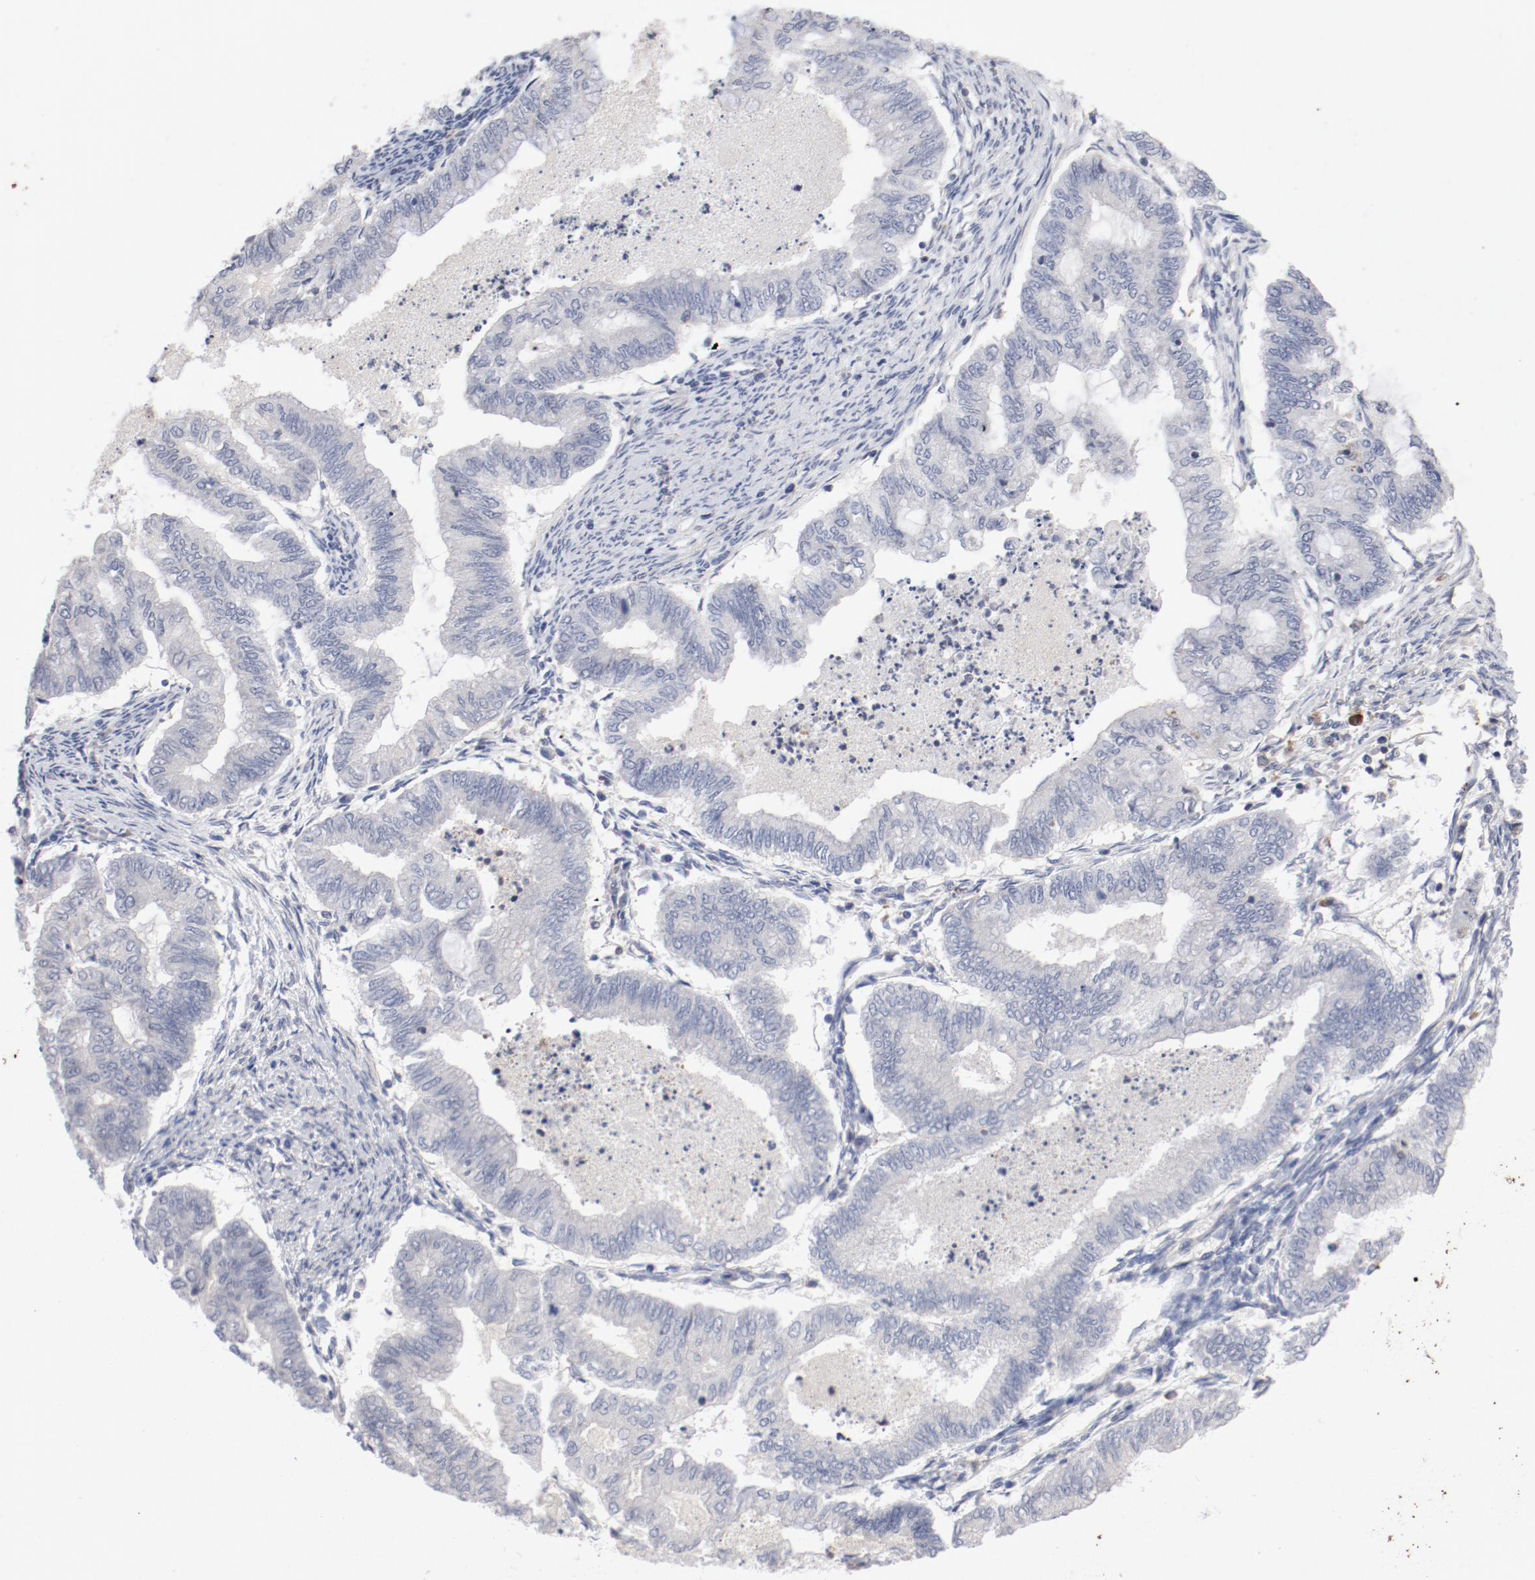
{"staining": {"intensity": "negative", "quantity": "none", "location": "none"}, "tissue": "endometrial cancer", "cell_type": "Tumor cells", "image_type": "cancer", "snomed": [{"axis": "morphology", "description": "Adenocarcinoma, NOS"}, {"axis": "topography", "description": "Endometrium"}], "caption": "DAB (3,3'-diaminobenzidine) immunohistochemical staining of human endometrial adenocarcinoma shows no significant positivity in tumor cells. Nuclei are stained in blue.", "gene": "CBL", "patient": {"sex": "female", "age": 79}}